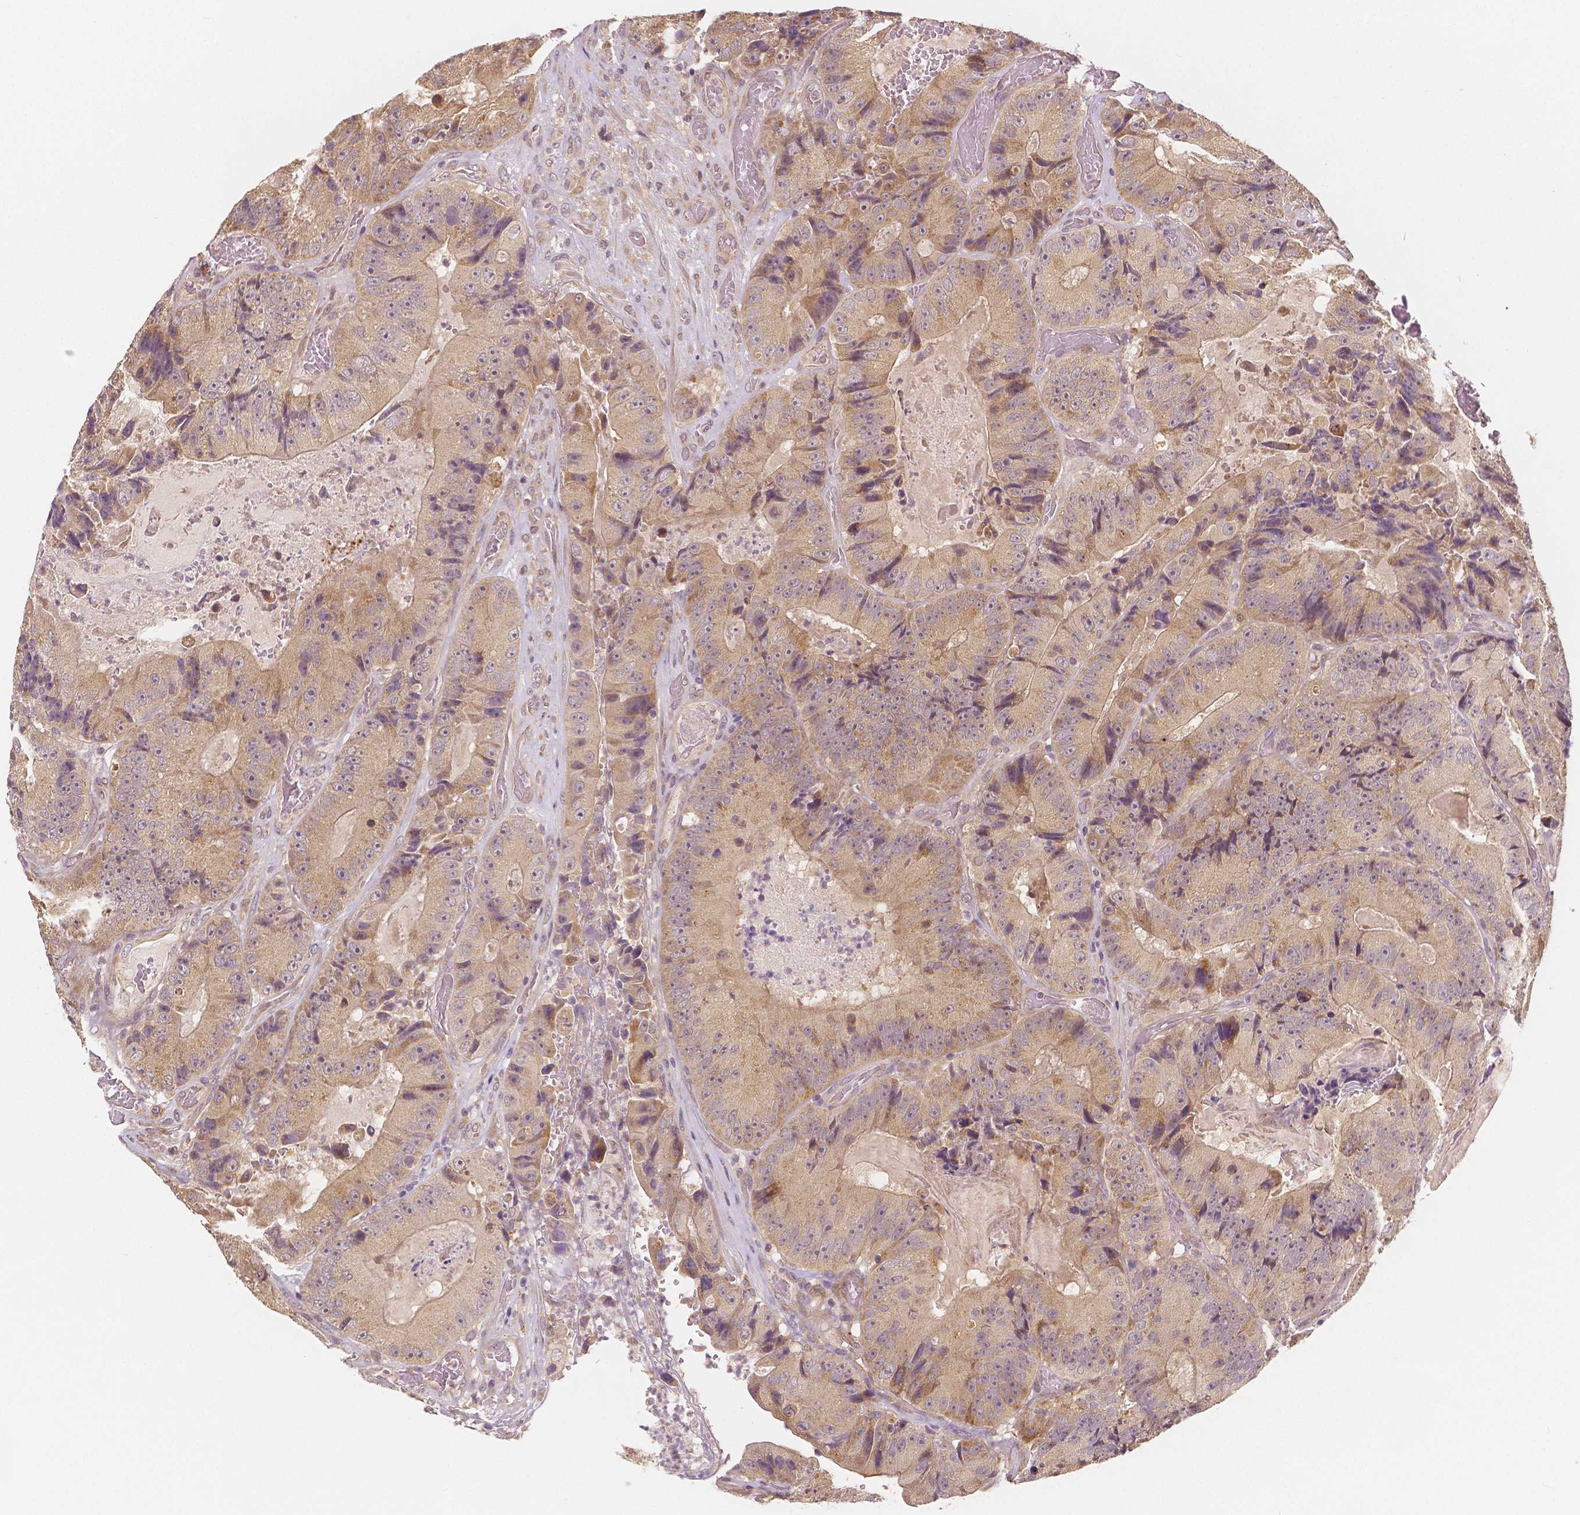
{"staining": {"intensity": "weak", "quantity": ">75%", "location": "cytoplasmic/membranous"}, "tissue": "colorectal cancer", "cell_type": "Tumor cells", "image_type": "cancer", "snomed": [{"axis": "morphology", "description": "Adenocarcinoma, NOS"}, {"axis": "topography", "description": "Colon"}], "caption": "High-magnification brightfield microscopy of colorectal cancer stained with DAB (brown) and counterstained with hematoxylin (blue). tumor cells exhibit weak cytoplasmic/membranous staining is identified in approximately>75% of cells.", "gene": "SNX12", "patient": {"sex": "female", "age": 86}}